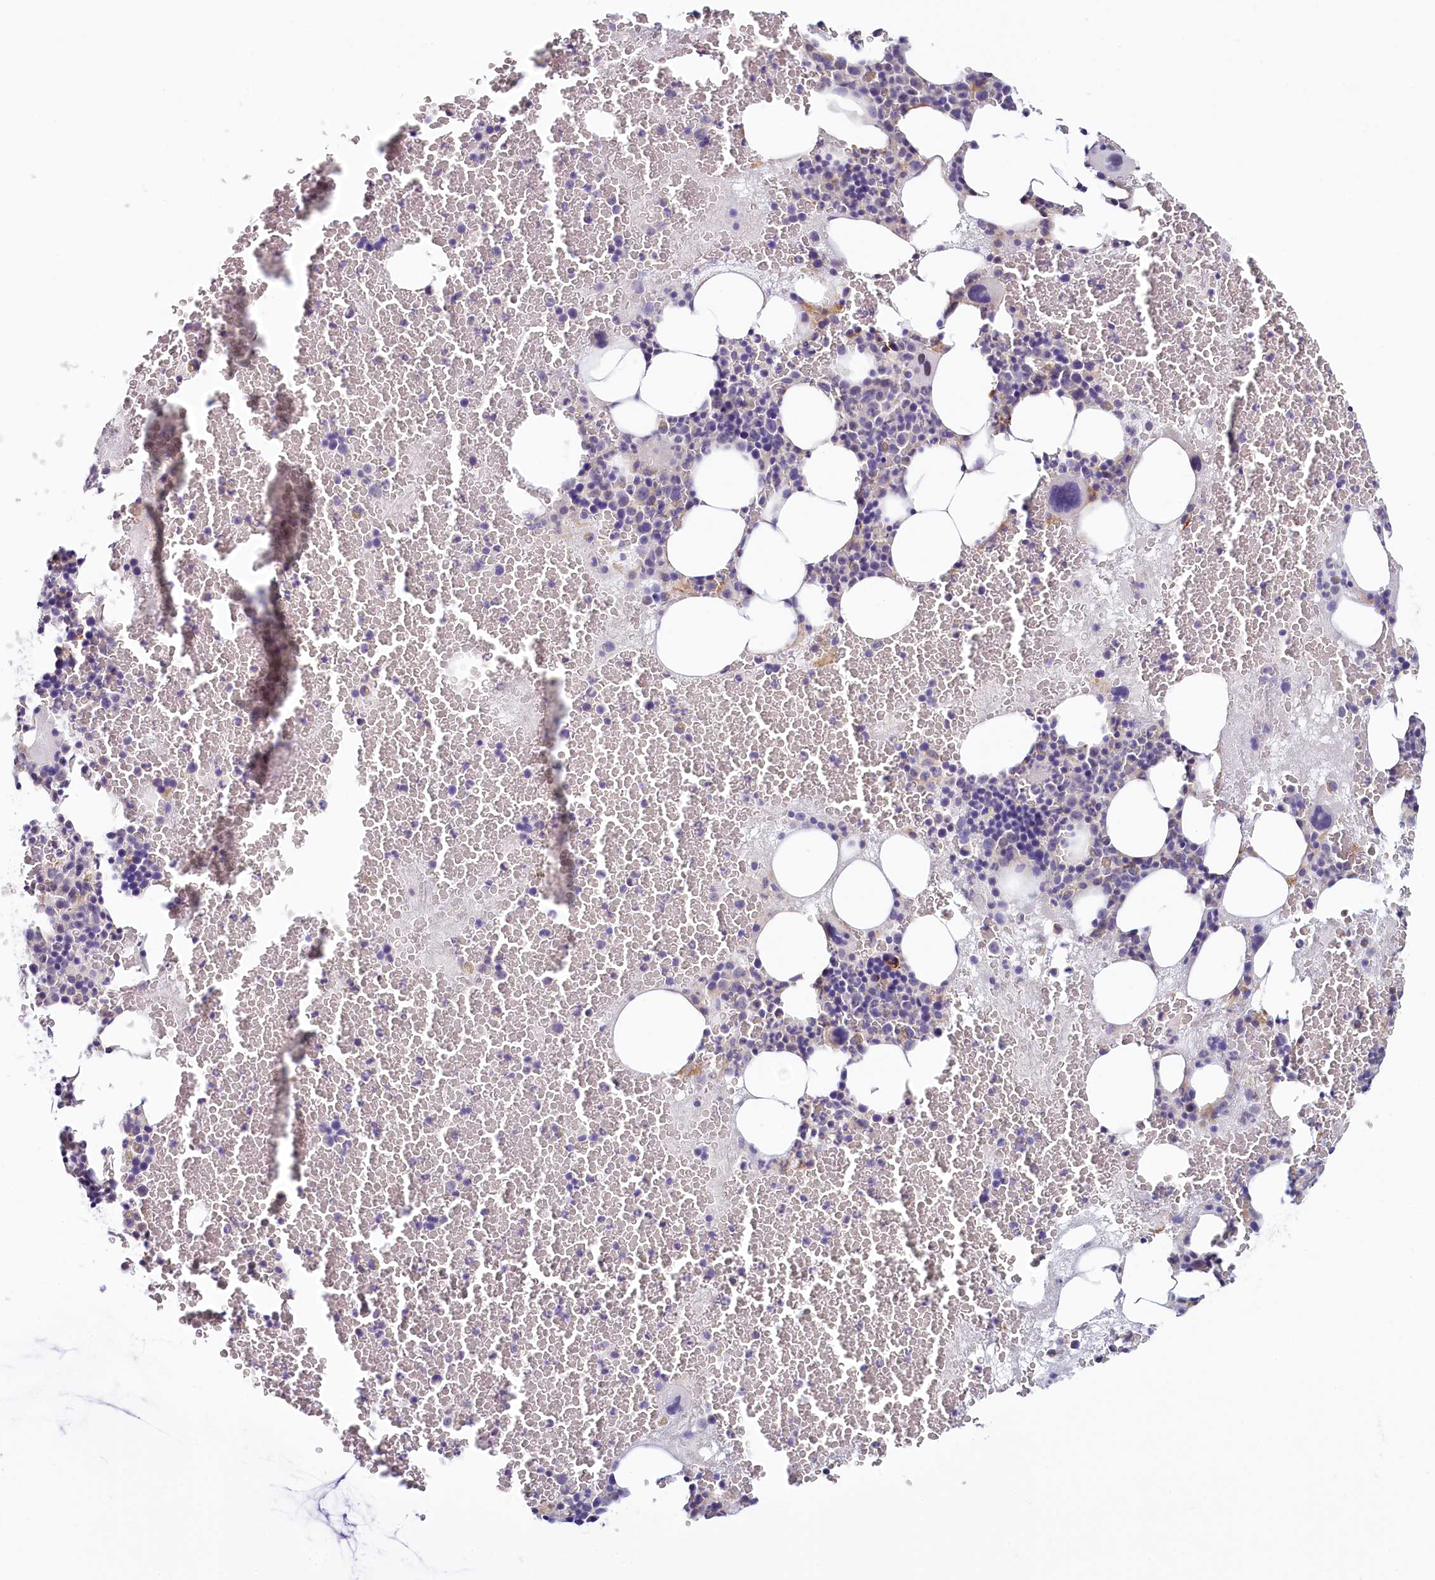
{"staining": {"intensity": "negative", "quantity": "none", "location": "none"}, "tissue": "bone marrow", "cell_type": "Hematopoietic cells", "image_type": "normal", "snomed": [{"axis": "morphology", "description": "Normal tissue, NOS"}, {"axis": "topography", "description": "Bone marrow"}], "caption": "Immunohistochemistry micrograph of unremarkable bone marrow: bone marrow stained with DAB reveals no significant protein positivity in hematopoietic cells. (DAB immunohistochemistry (IHC), high magnification).", "gene": "PDE6D", "patient": {"sex": "male", "age": 36}}